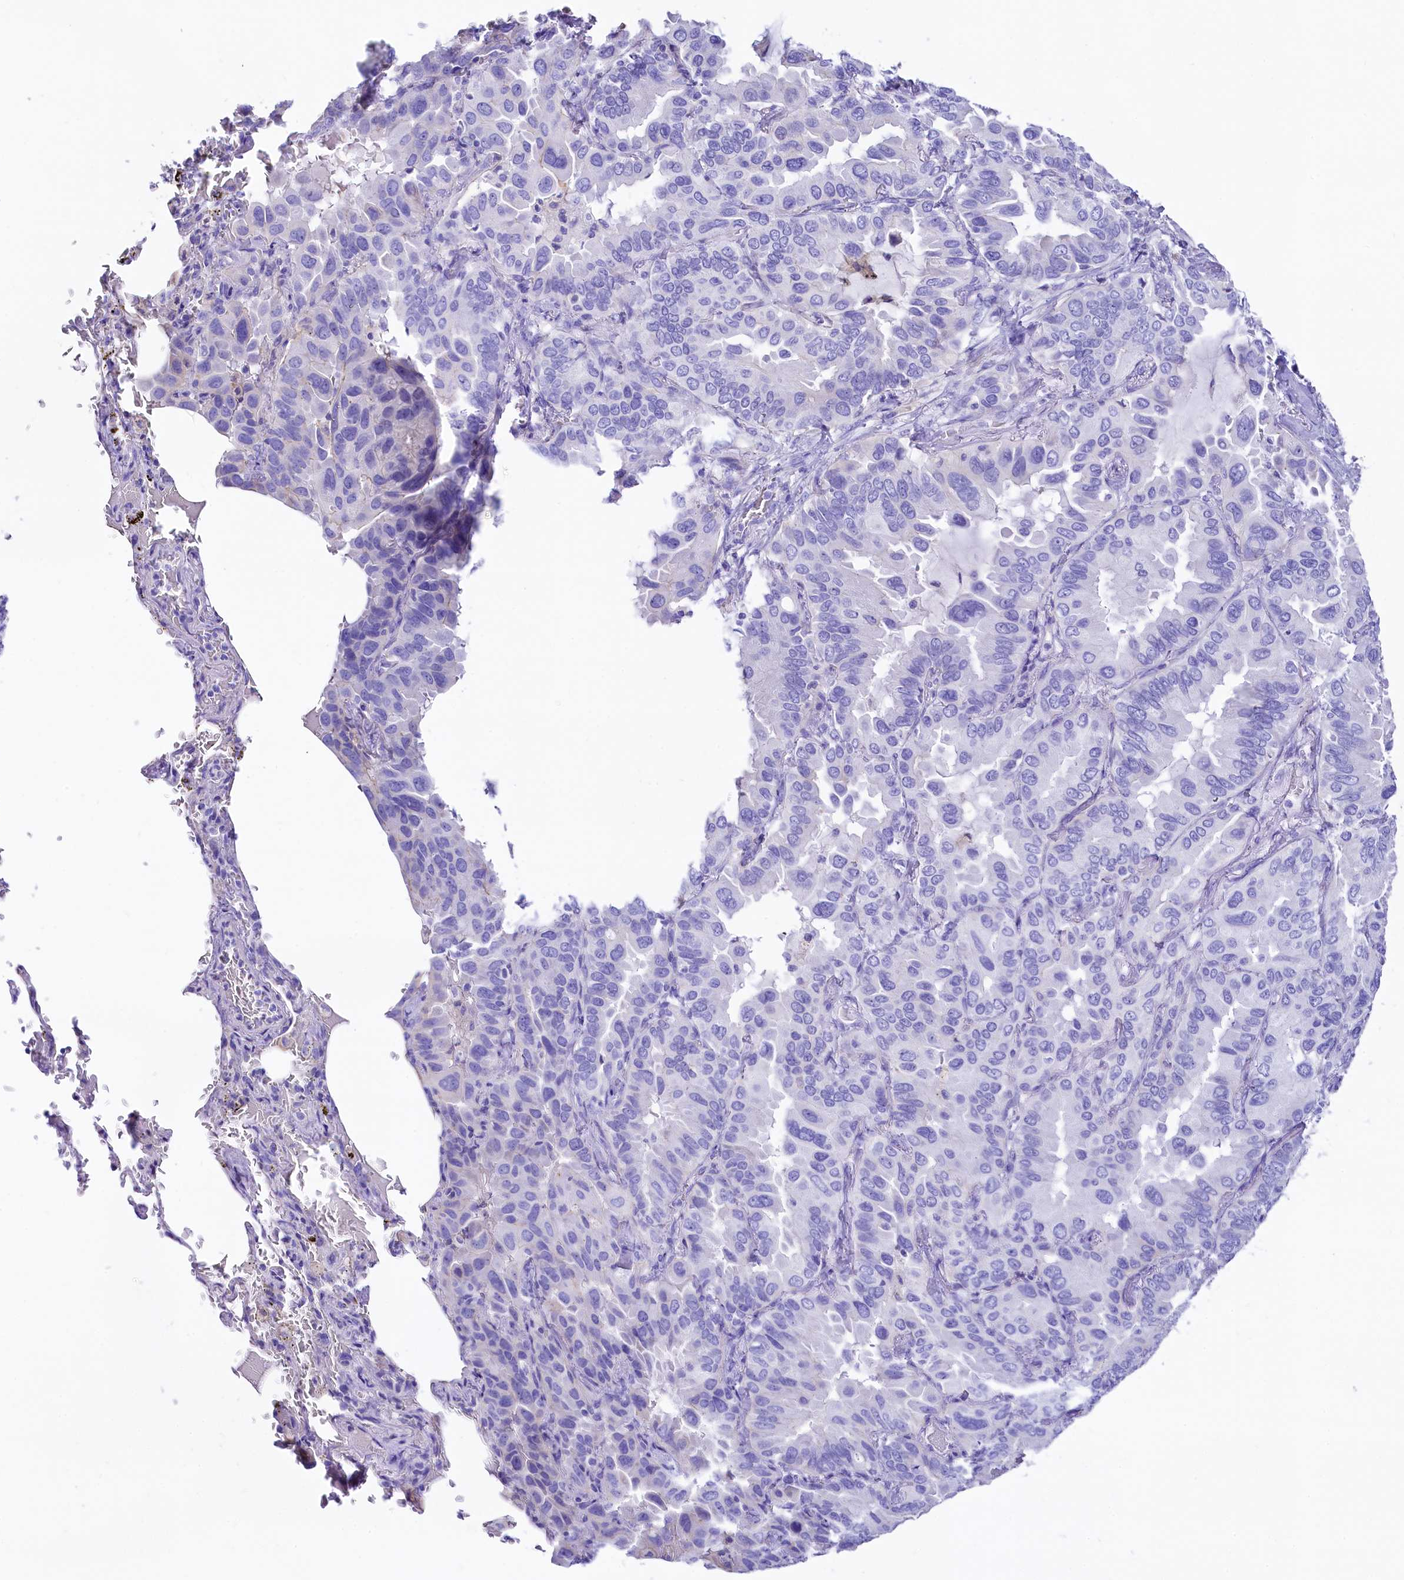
{"staining": {"intensity": "negative", "quantity": "none", "location": "none"}, "tissue": "lung cancer", "cell_type": "Tumor cells", "image_type": "cancer", "snomed": [{"axis": "morphology", "description": "Adenocarcinoma, NOS"}, {"axis": "topography", "description": "Lung"}], "caption": "Histopathology image shows no protein expression in tumor cells of lung cancer tissue.", "gene": "RBP3", "patient": {"sex": "male", "age": 64}}